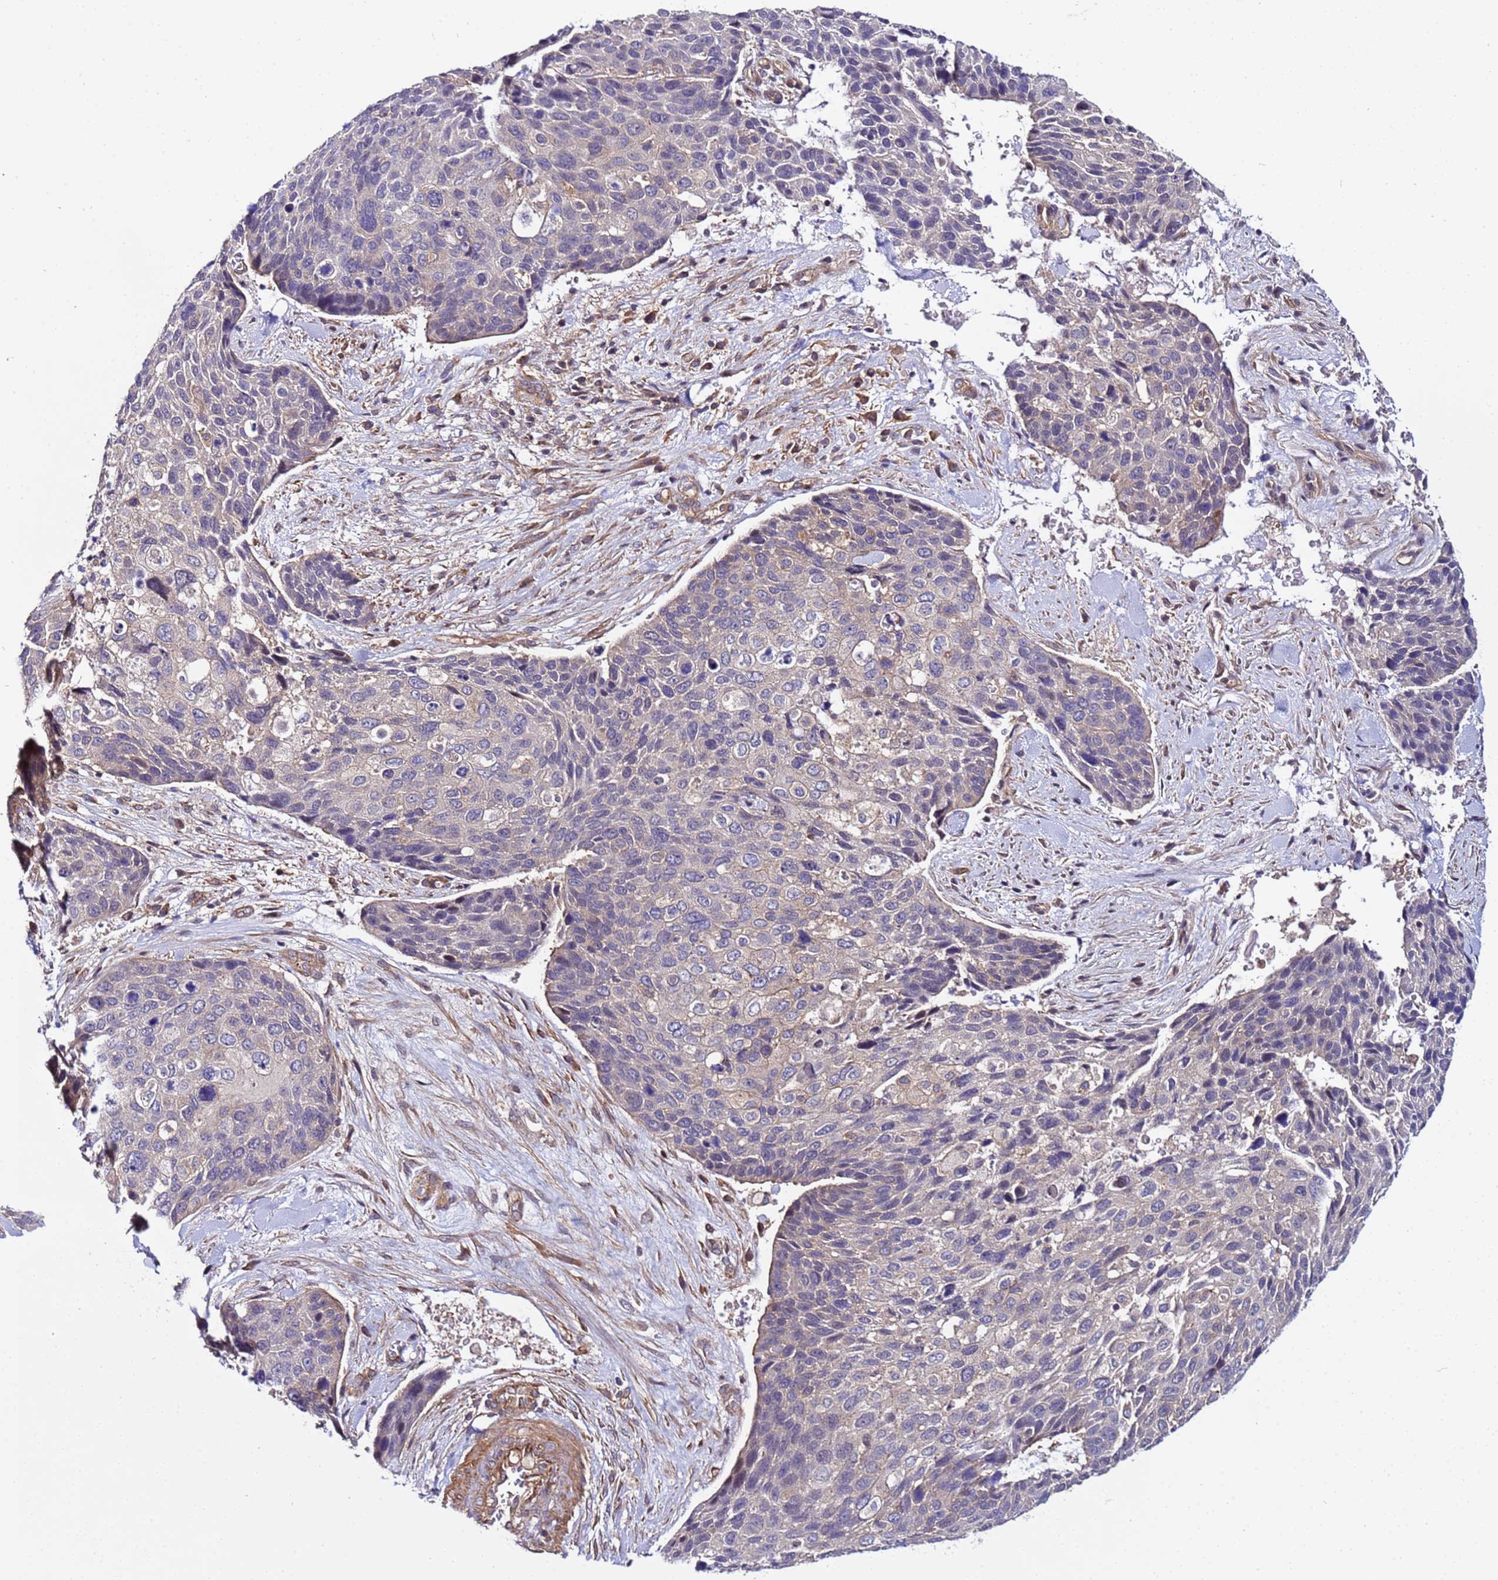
{"staining": {"intensity": "weak", "quantity": "<25%", "location": "cytoplasmic/membranous"}, "tissue": "skin cancer", "cell_type": "Tumor cells", "image_type": "cancer", "snomed": [{"axis": "morphology", "description": "Basal cell carcinoma"}, {"axis": "topography", "description": "Skin"}], "caption": "Basal cell carcinoma (skin) was stained to show a protein in brown. There is no significant expression in tumor cells.", "gene": "STK38", "patient": {"sex": "female", "age": 74}}